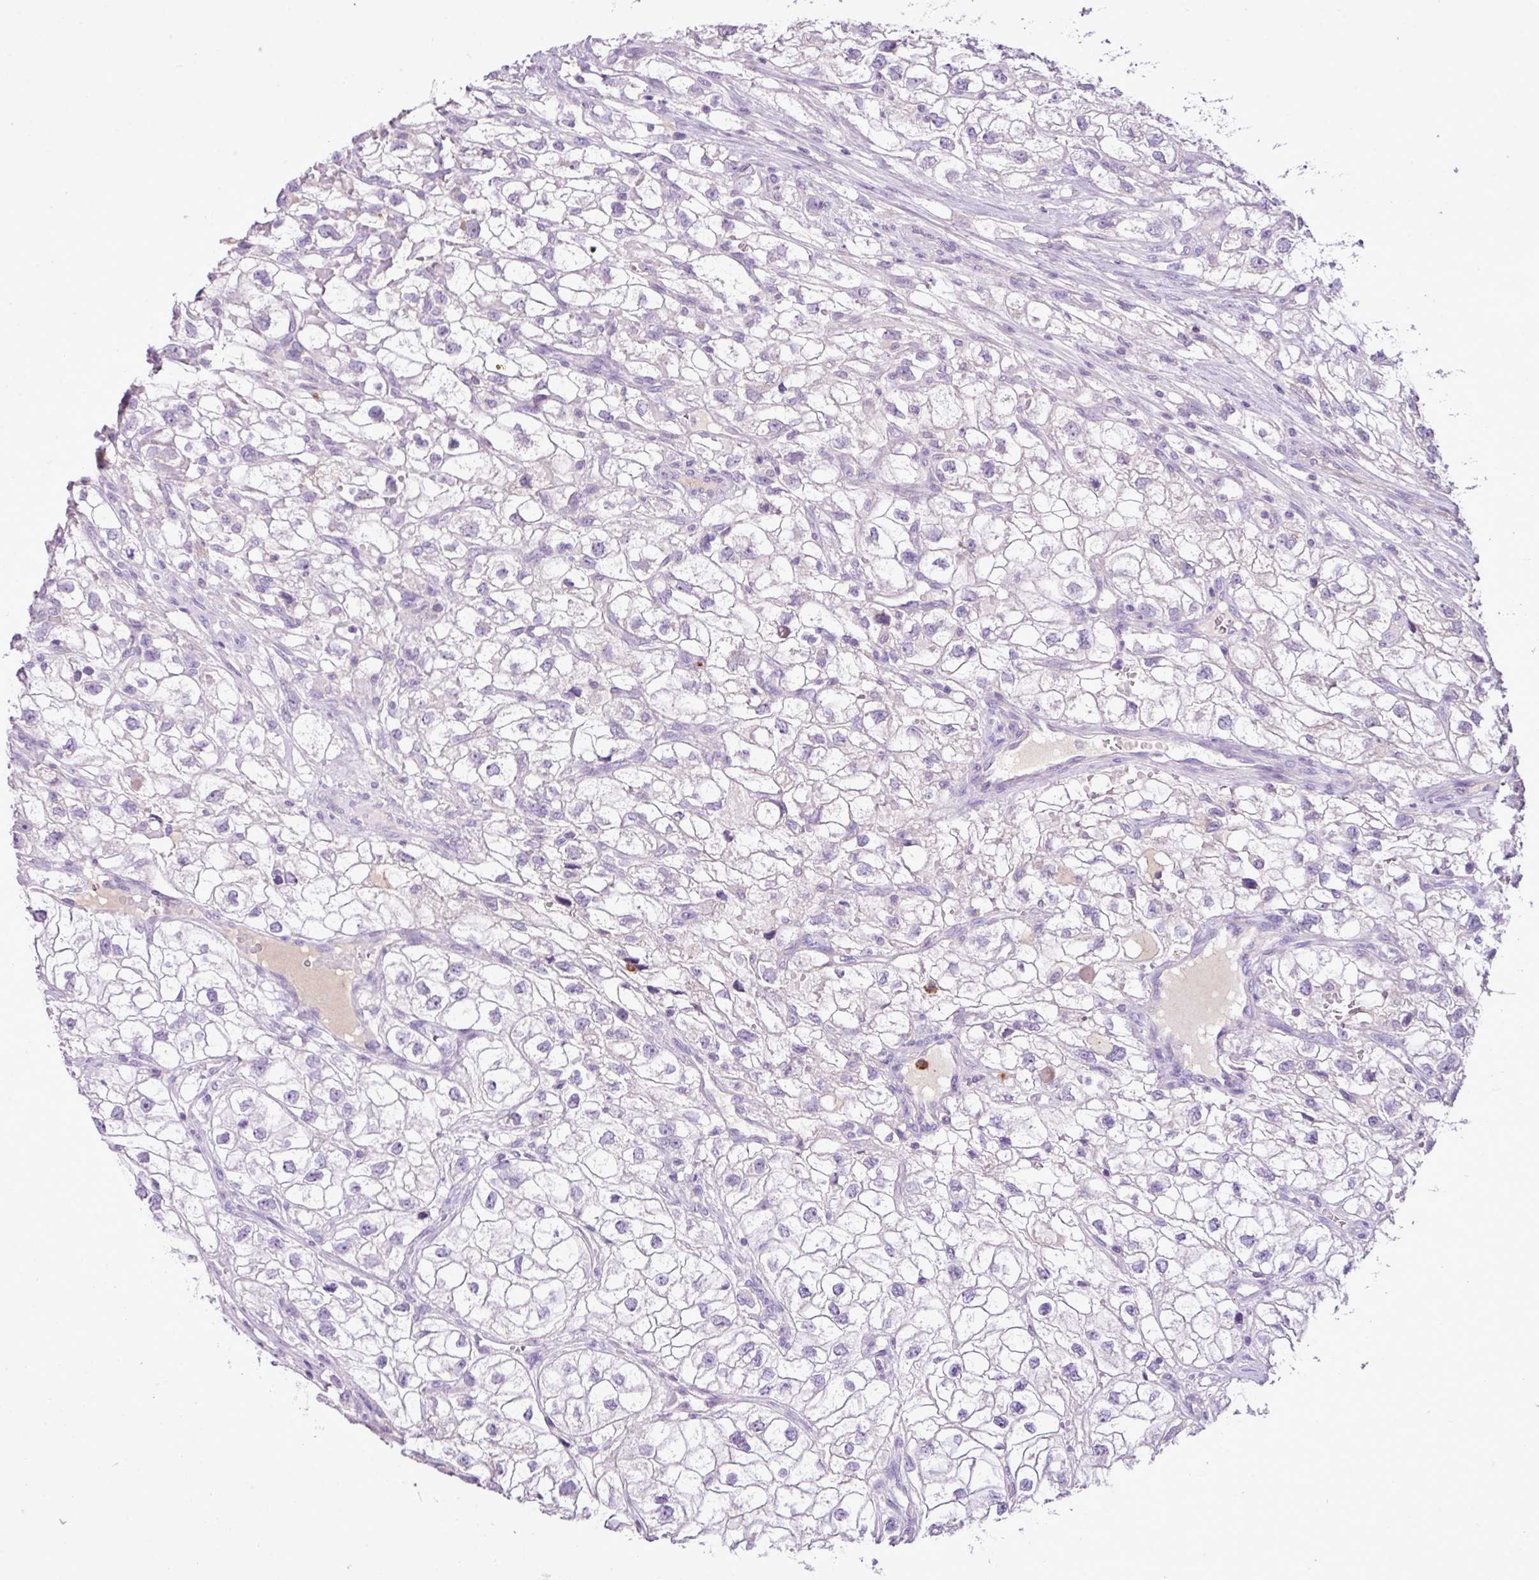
{"staining": {"intensity": "negative", "quantity": "none", "location": "none"}, "tissue": "renal cancer", "cell_type": "Tumor cells", "image_type": "cancer", "snomed": [{"axis": "morphology", "description": "Adenocarcinoma, NOS"}, {"axis": "topography", "description": "Kidney"}], "caption": "An image of human adenocarcinoma (renal) is negative for staining in tumor cells.", "gene": "HTR3E", "patient": {"sex": "male", "age": 59}}